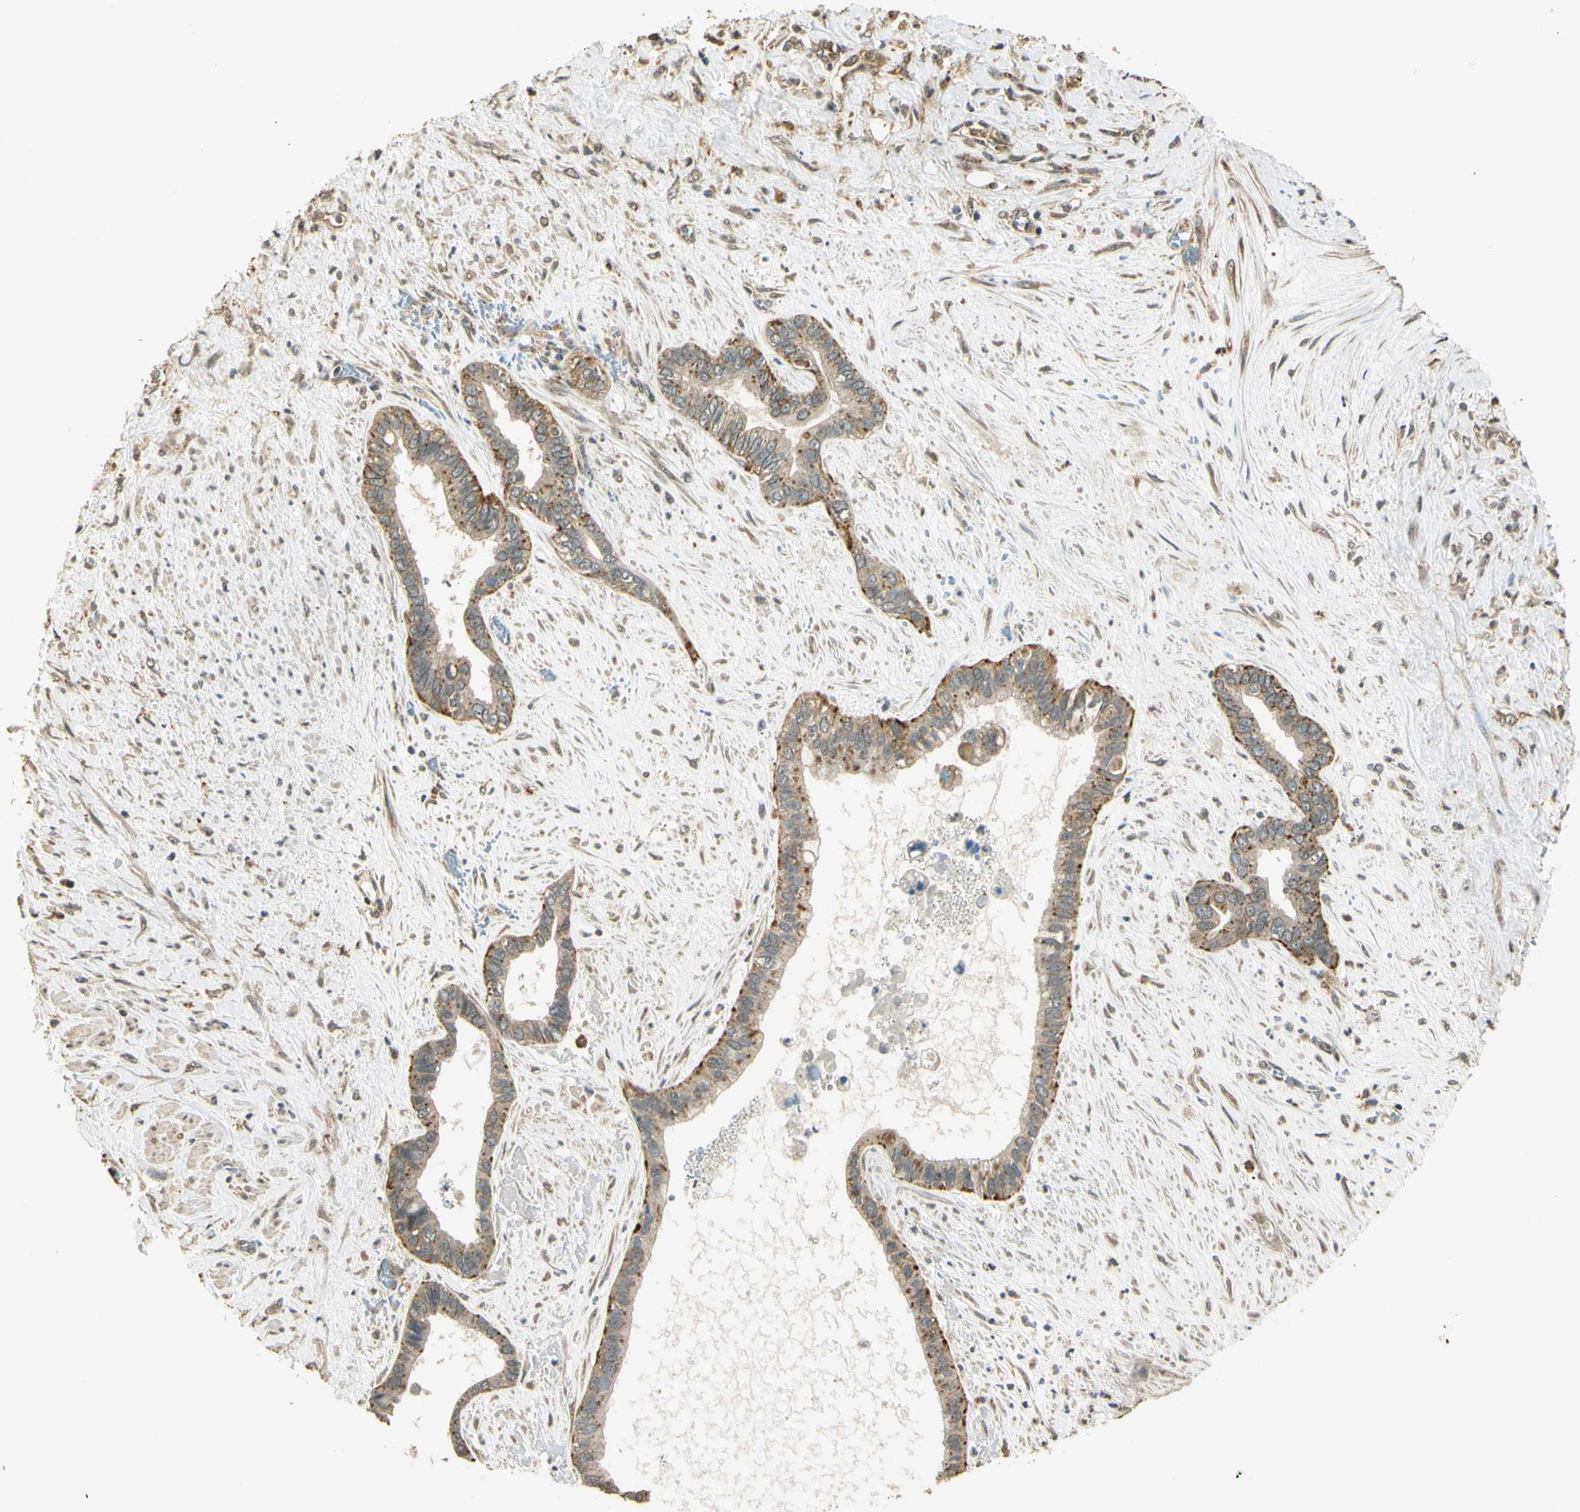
{"staining": {"intensity": "moderate", "quantity": ">75%", "location": "cytoplasmic/membranous"}, "tissue": "liver cancer", "cell_type": "Tumor cells", "image_type": "cancer", "snomed": [{"axis": "morphology", "description": "Cholangiocarcinoma"}, {"axis": "topography", "description": "Liver"}], "caption": "Approximately >75% of tumor cells in liver cancer (cholangiocarcinoma) demonstrate moderate cytoplasmic/membranous protein positivity as visualized by brown immunohistochemical staining.", "gene": "LAMTOR1", "patient": {"sex": "female", "age": 65}}